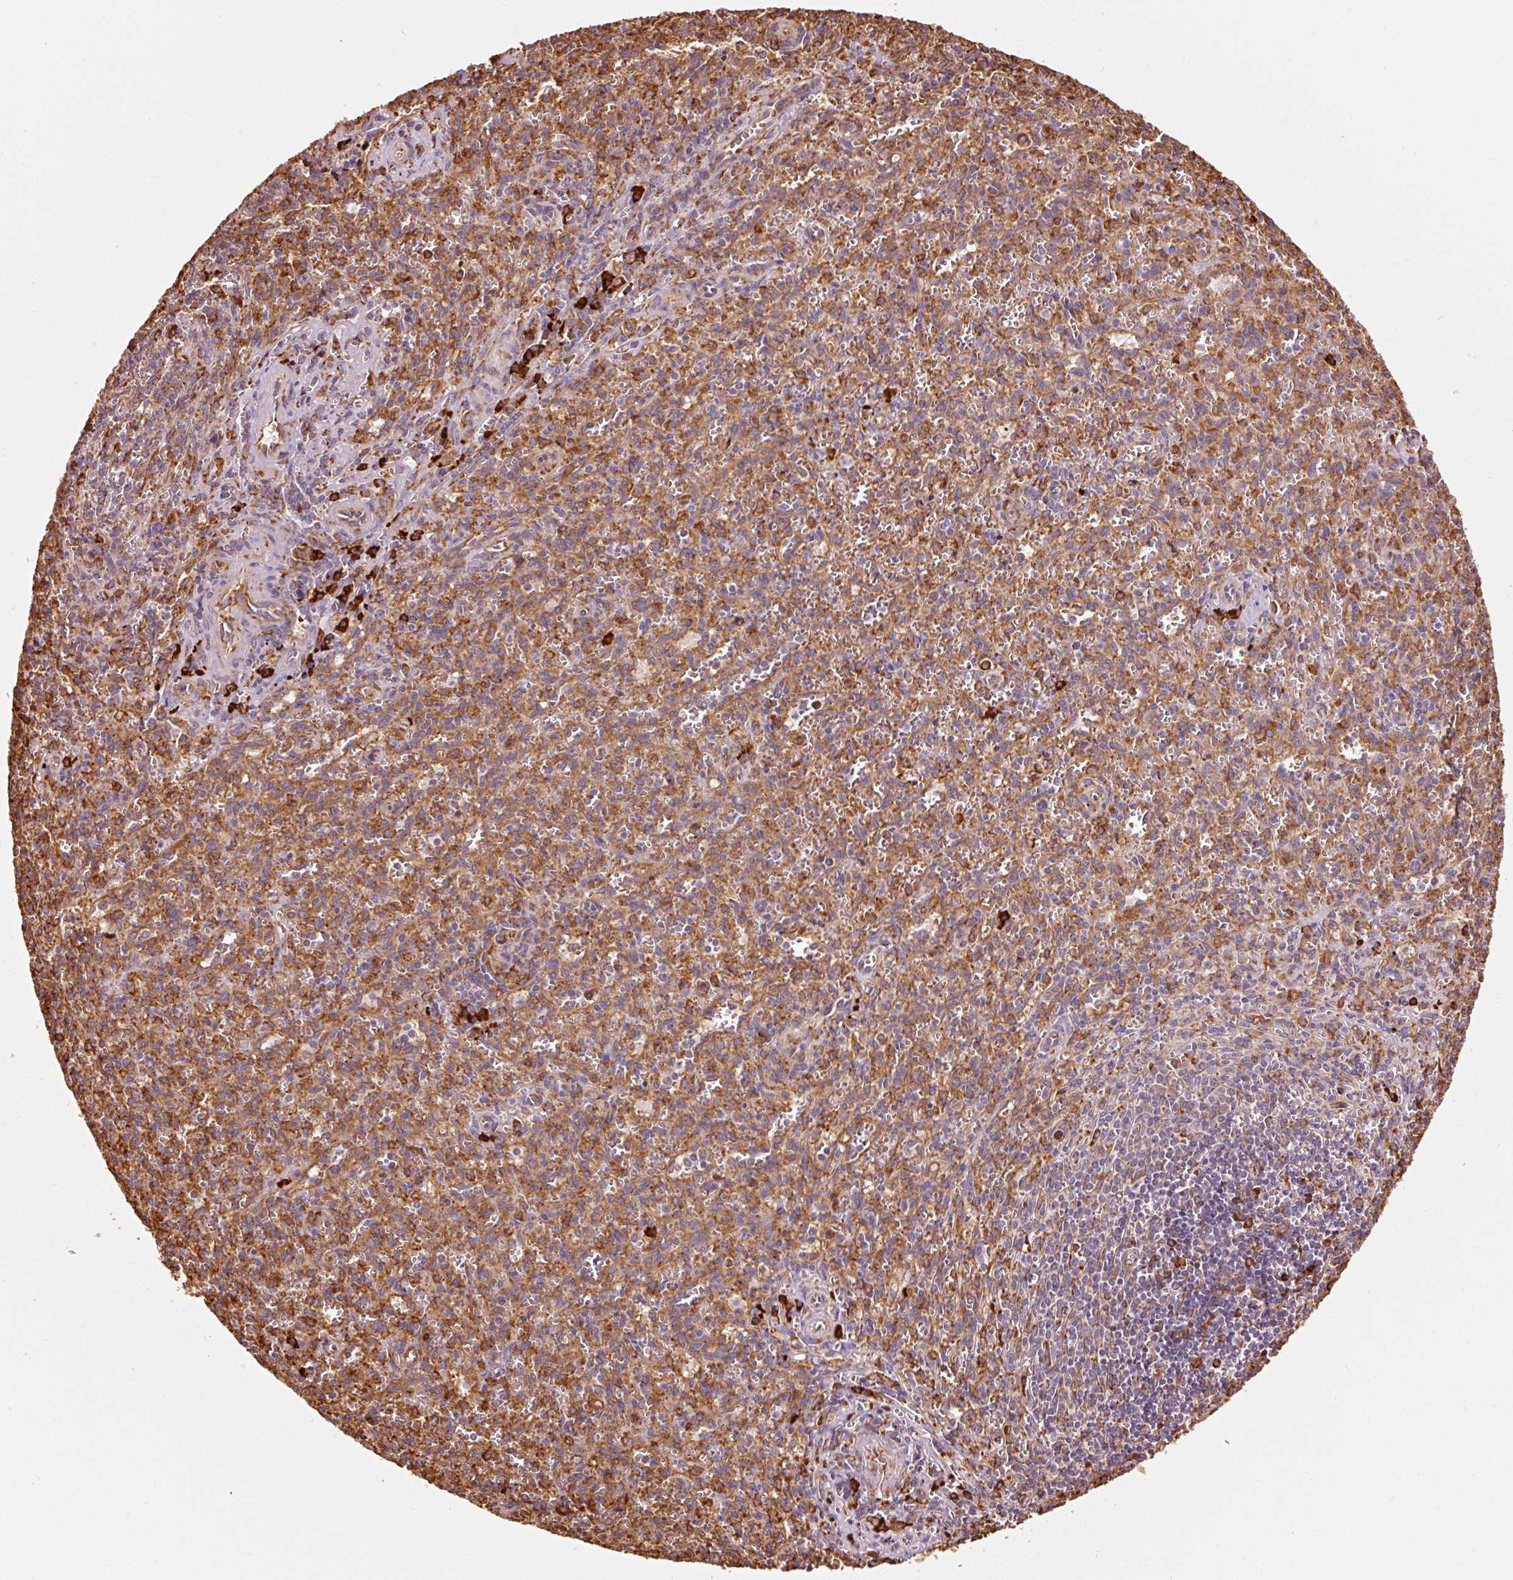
{"staining": {"intensity": "strong", "quantity": "<25%", "location": "cytoplasmic/membranous"}, "tissue": "spleen", "cell_type": "Cells in red pulp", "image_type": "normal", "snomed": [{"axis": "morphology", "description": "Normal tissue, NOS"}, {"axis": "topography", "description": "Spleen"}], "caption": "Normal spleen was stained to show a protein in brown. There is medium levels of strong cytoplasmic/membranous staining in approximately <25% of cells in red pulp.", "gene": "ENSG00000256500", "patient": {"sex": "female", "age": 26}}